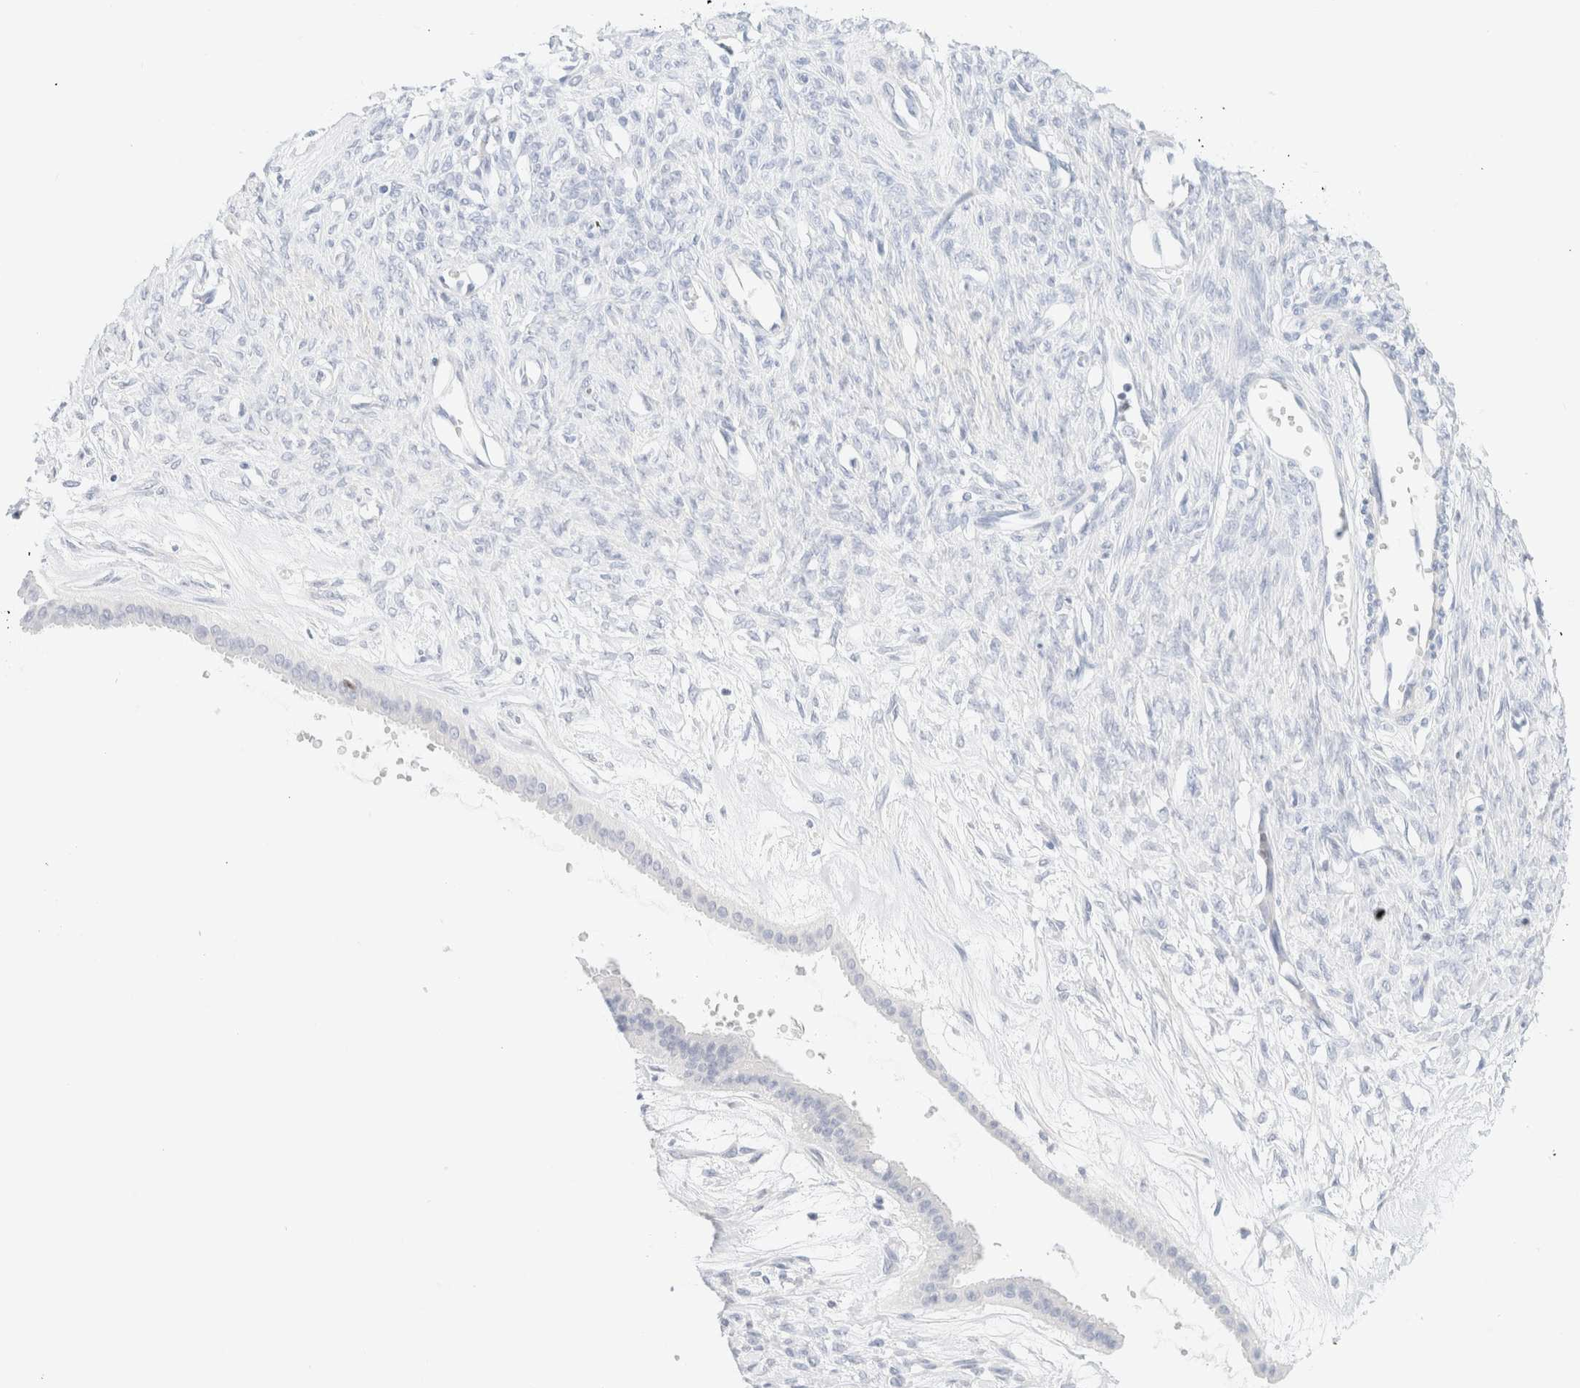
{"staining": {"intensity": "negative", "quantity": "none", "location": "none"}, "tissue": "ovarian cancer", "cell_type": "Tumor cells", "image_type": "cancer", "snomed": [{"axis": "morphology", "description": "Cystadenocarcinoma, mucinous, NOS"}, {"axis": "topography", "description": "Ovary"}], "caption": "Mucinous cystadenocarcinoma (ovarian) stained for a protein using IHC reveals no positivity tumor cells.", "gene": "IKZF3", "patient": {"sex": "female", "age": 73}}